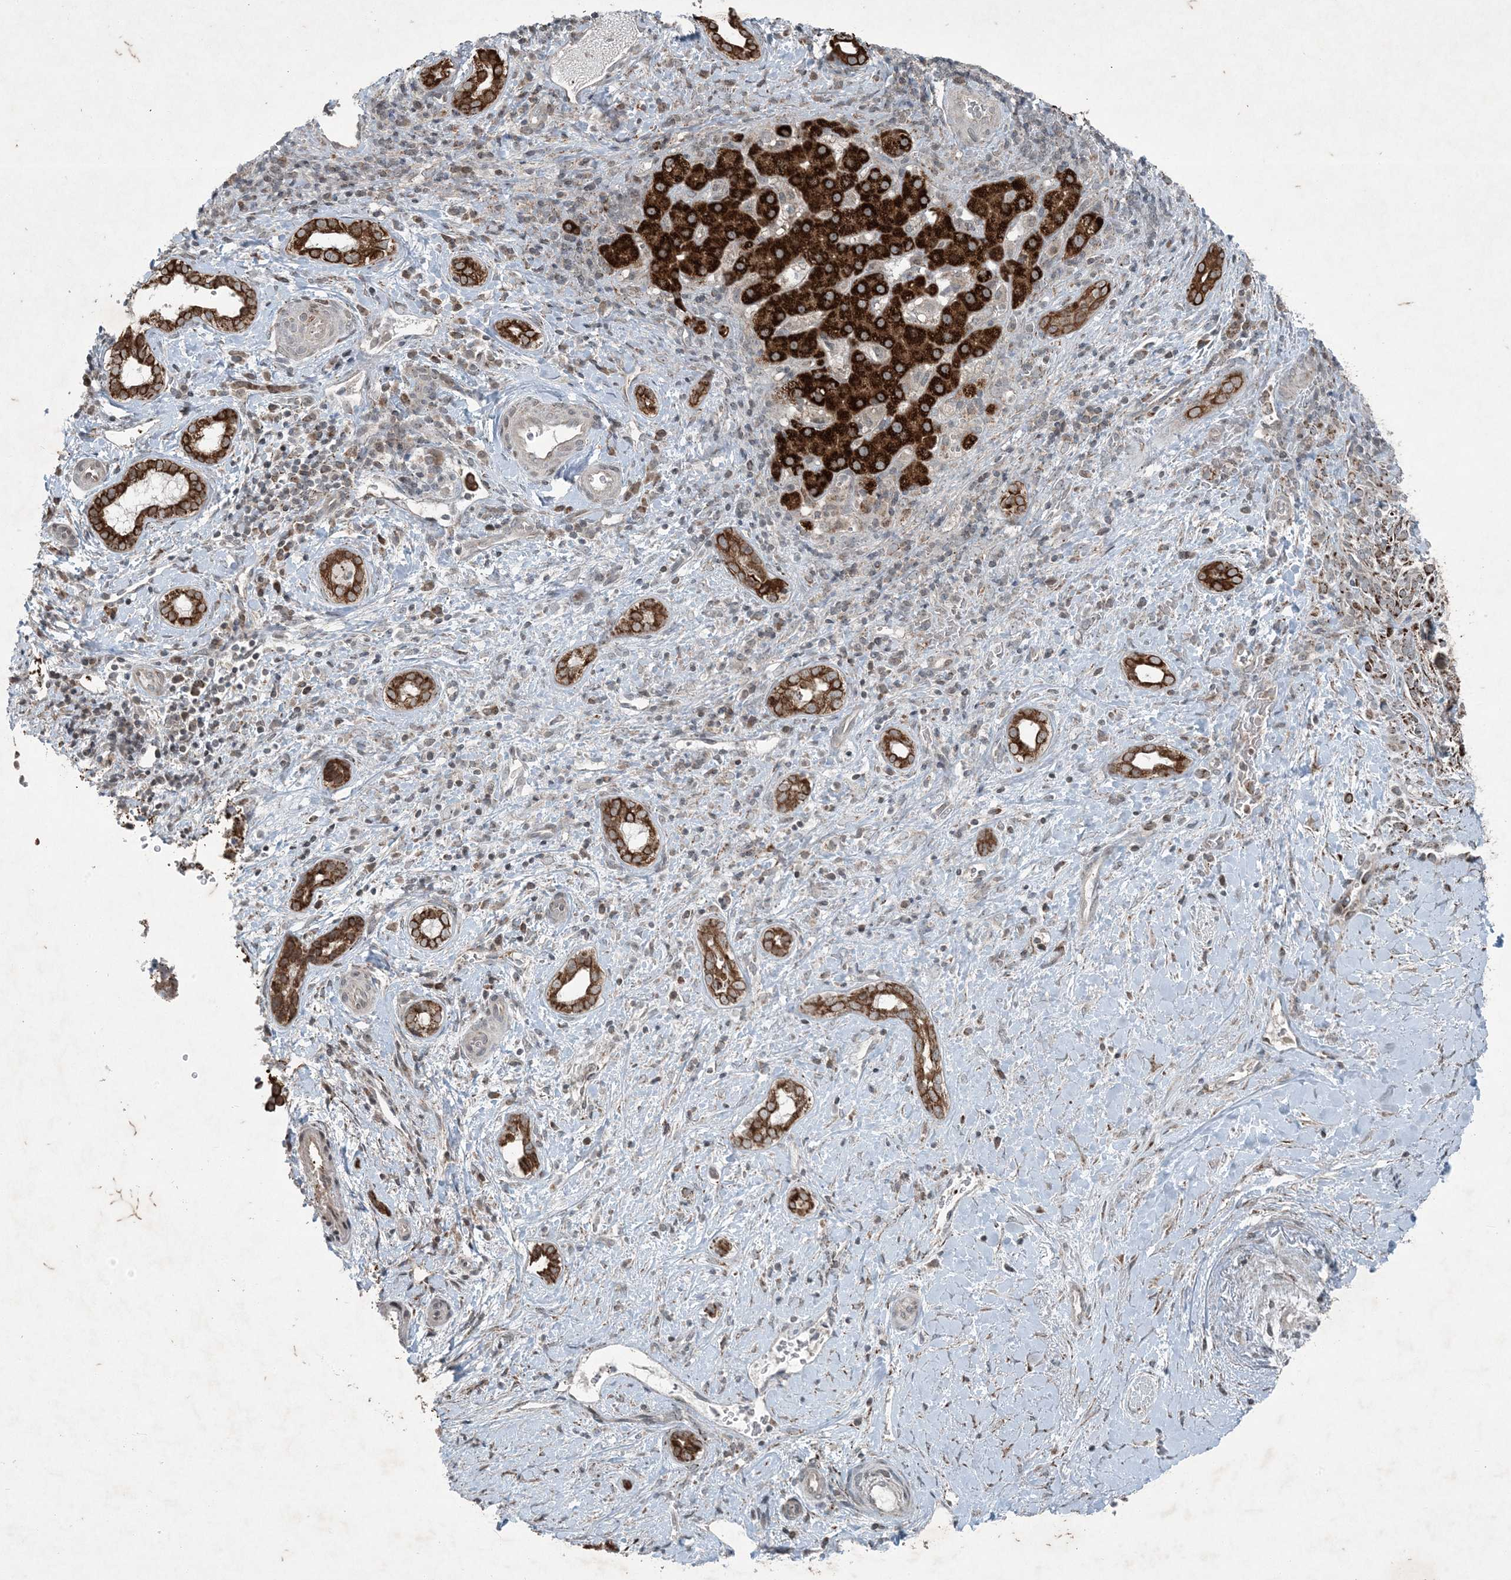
{"staining": {"intensity": "strong", "quantity": ">75%", "location": "cytoplasmic/membranous"}, "tissue": "liver cancer", "cell_type": "Tumor cells", "image_type": "cancer", "snomed": [{"axis": "morphology", "description": "Cholangiocarcinoma"}, {"axis": "topography", "description": "Liver"}], "caption": "Liver cholangiocarcinoma was stained to show a protein in brown. There is high levels of strong cytoplasmic/membranous staining in approximately >75% of tumor cells. Using DAB (3,3'-diaminobenzidine) (brown) and hematoxylin (blue) stains, captured at high magnification using brightfield microscopy.", "gene": "PC", "patient": {"sex": "female", "age": 75}}